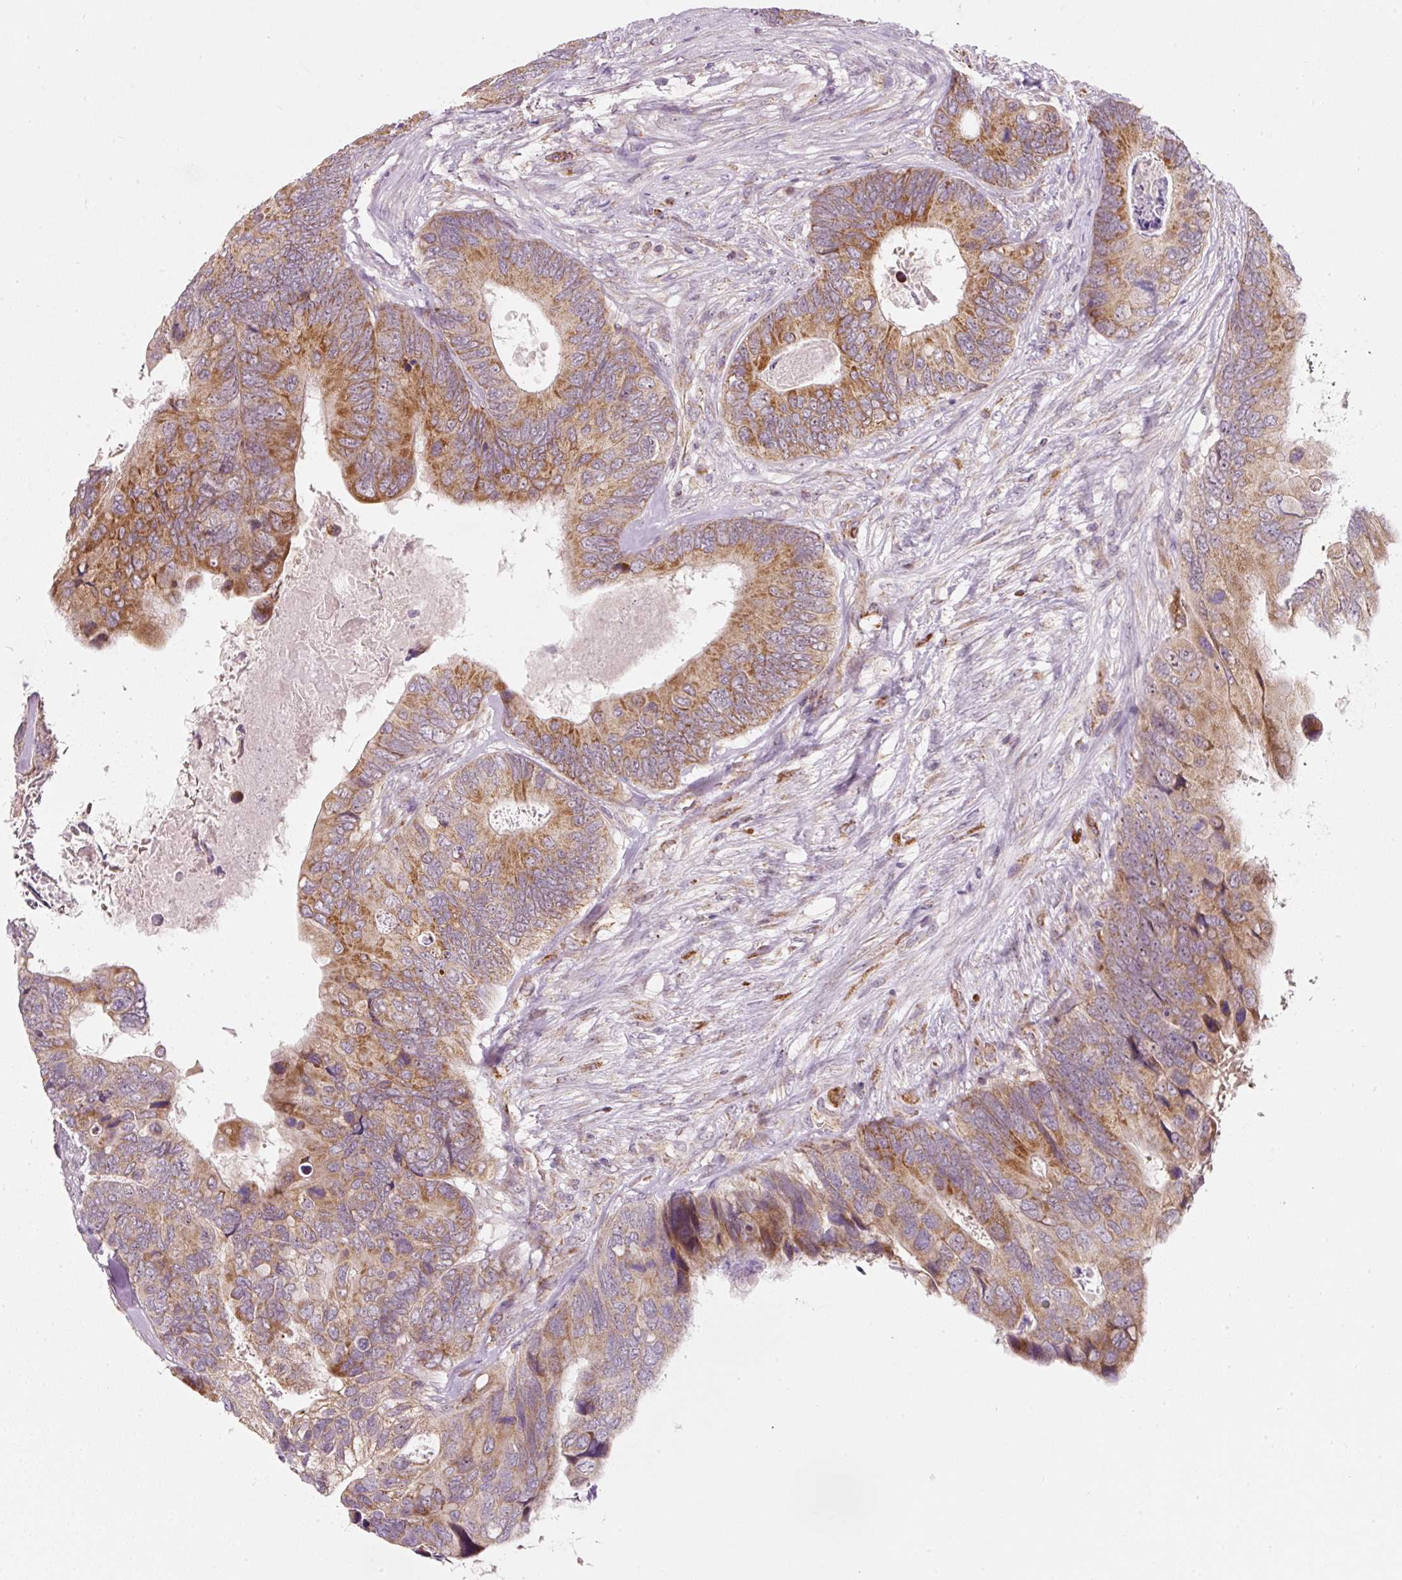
{"staining": {"intensity": "moderate", "quantity": "25%-75%", "location": "cytoplasmic/membranous"}, "tissue": "colorectal cancer", "cell_type": "Tumor cells", "image_type": "cancer", "snomed": [{"axis": "morphology", "description": "Adenocarcinoma, NOS"}, {"axis": "topography", "description": "Colon"}], "caption": "An image of adenocarcinoma (colorectal) stained for a protein reveals moderate cytoplasmic/membranous brown staining in tumor cells.", "gene": "FAM78B", "patient": {"sex": "female", "age": 67}}